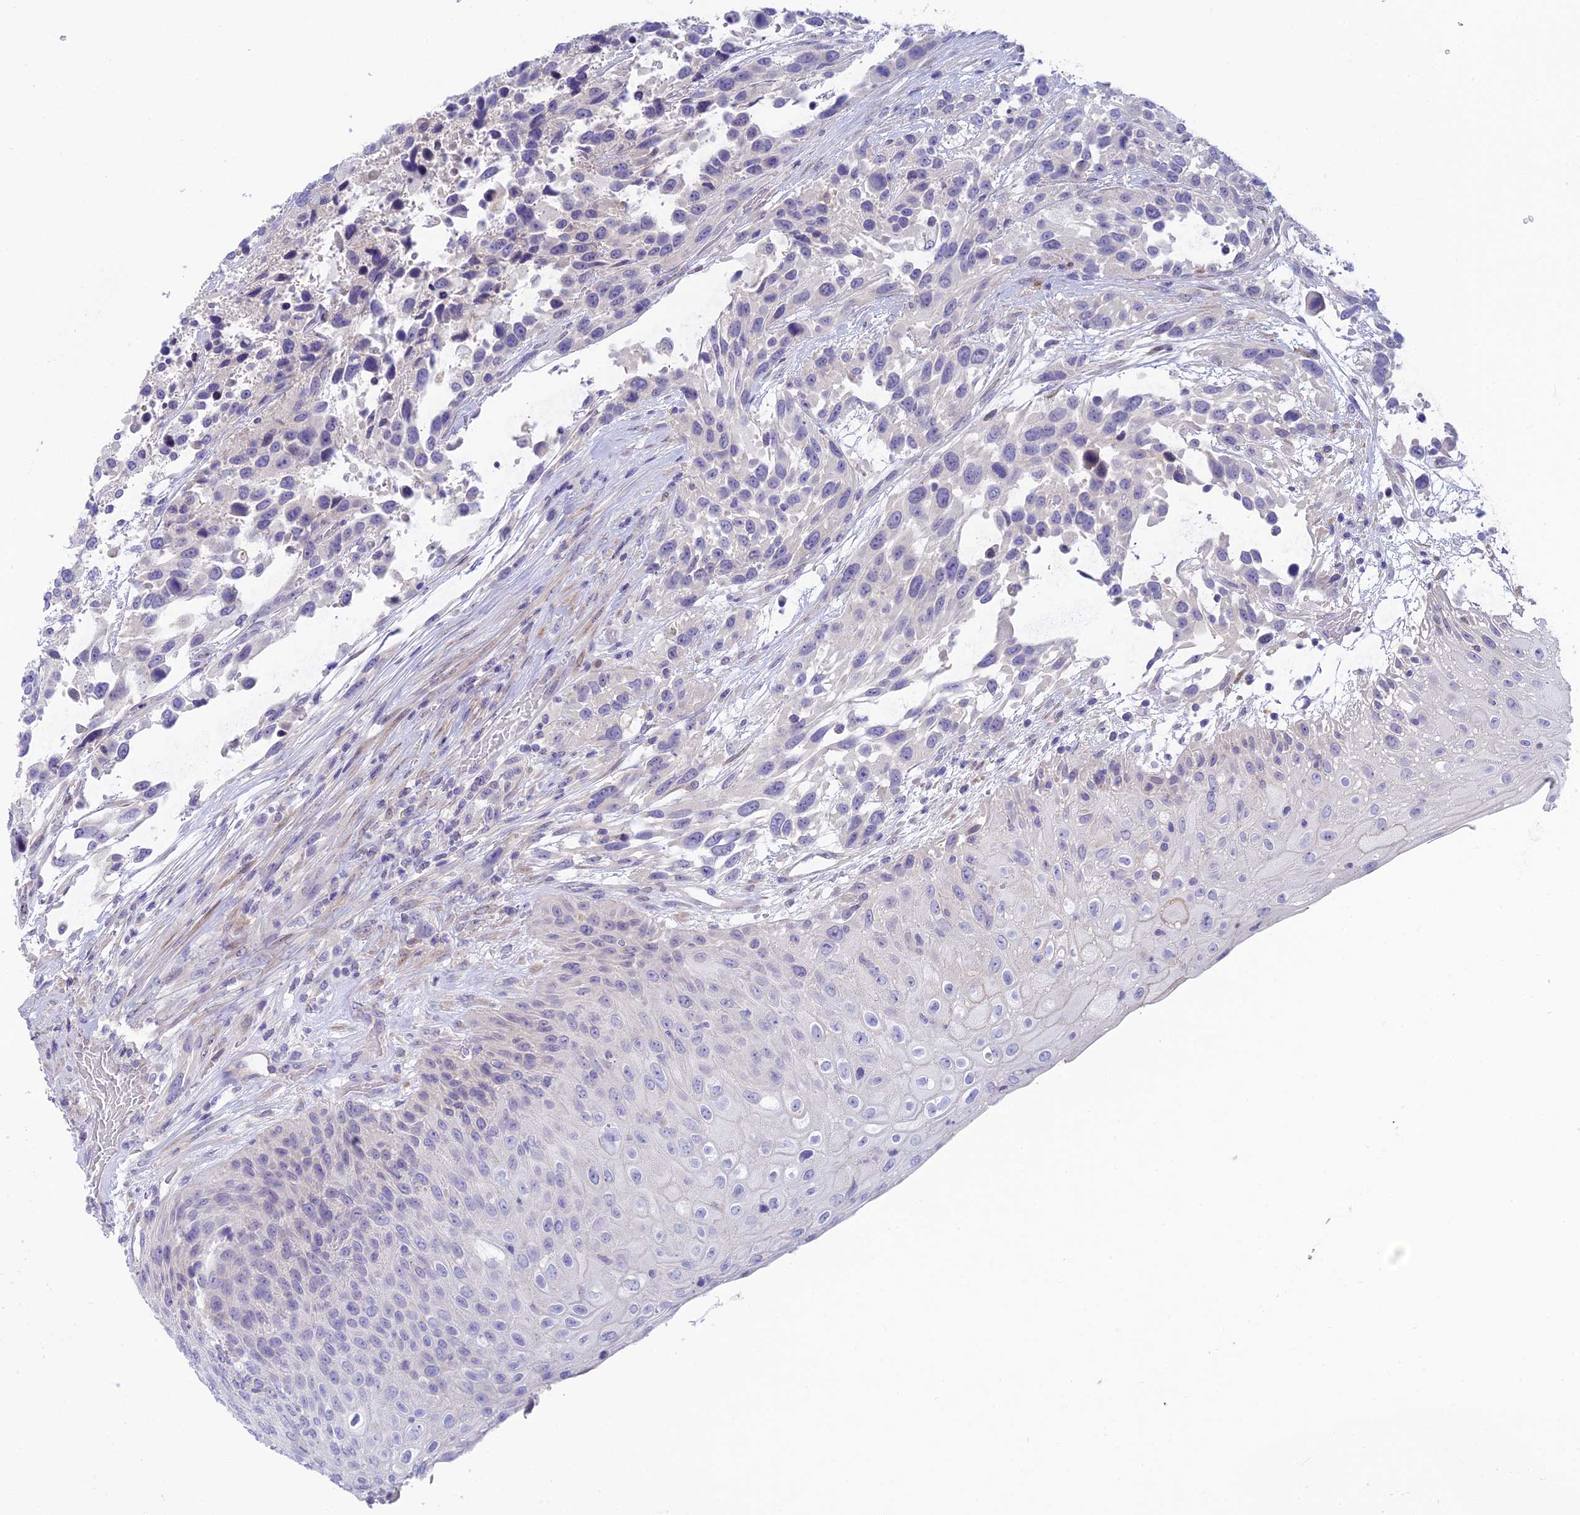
{"staining": {"intensity": "negative", "quantity": "none", "location": "none"}, "tissue": "urothelial cancer", "cell_type": "Tumor cells", "image_type": "cancer", "snomed": [{"axis": "morphology", "description": "Urothelial carcinoma, High grade"}, {"axis": "topography", "description": "Urinary bladder"}], "caption": "The immunohistochemistry micrograph has no significant positivity in tumor cells of urothelial carcinoma (high-grade) tissue.", "gene": "XPO7", "patient": {"sex": "female", "age": 70}}